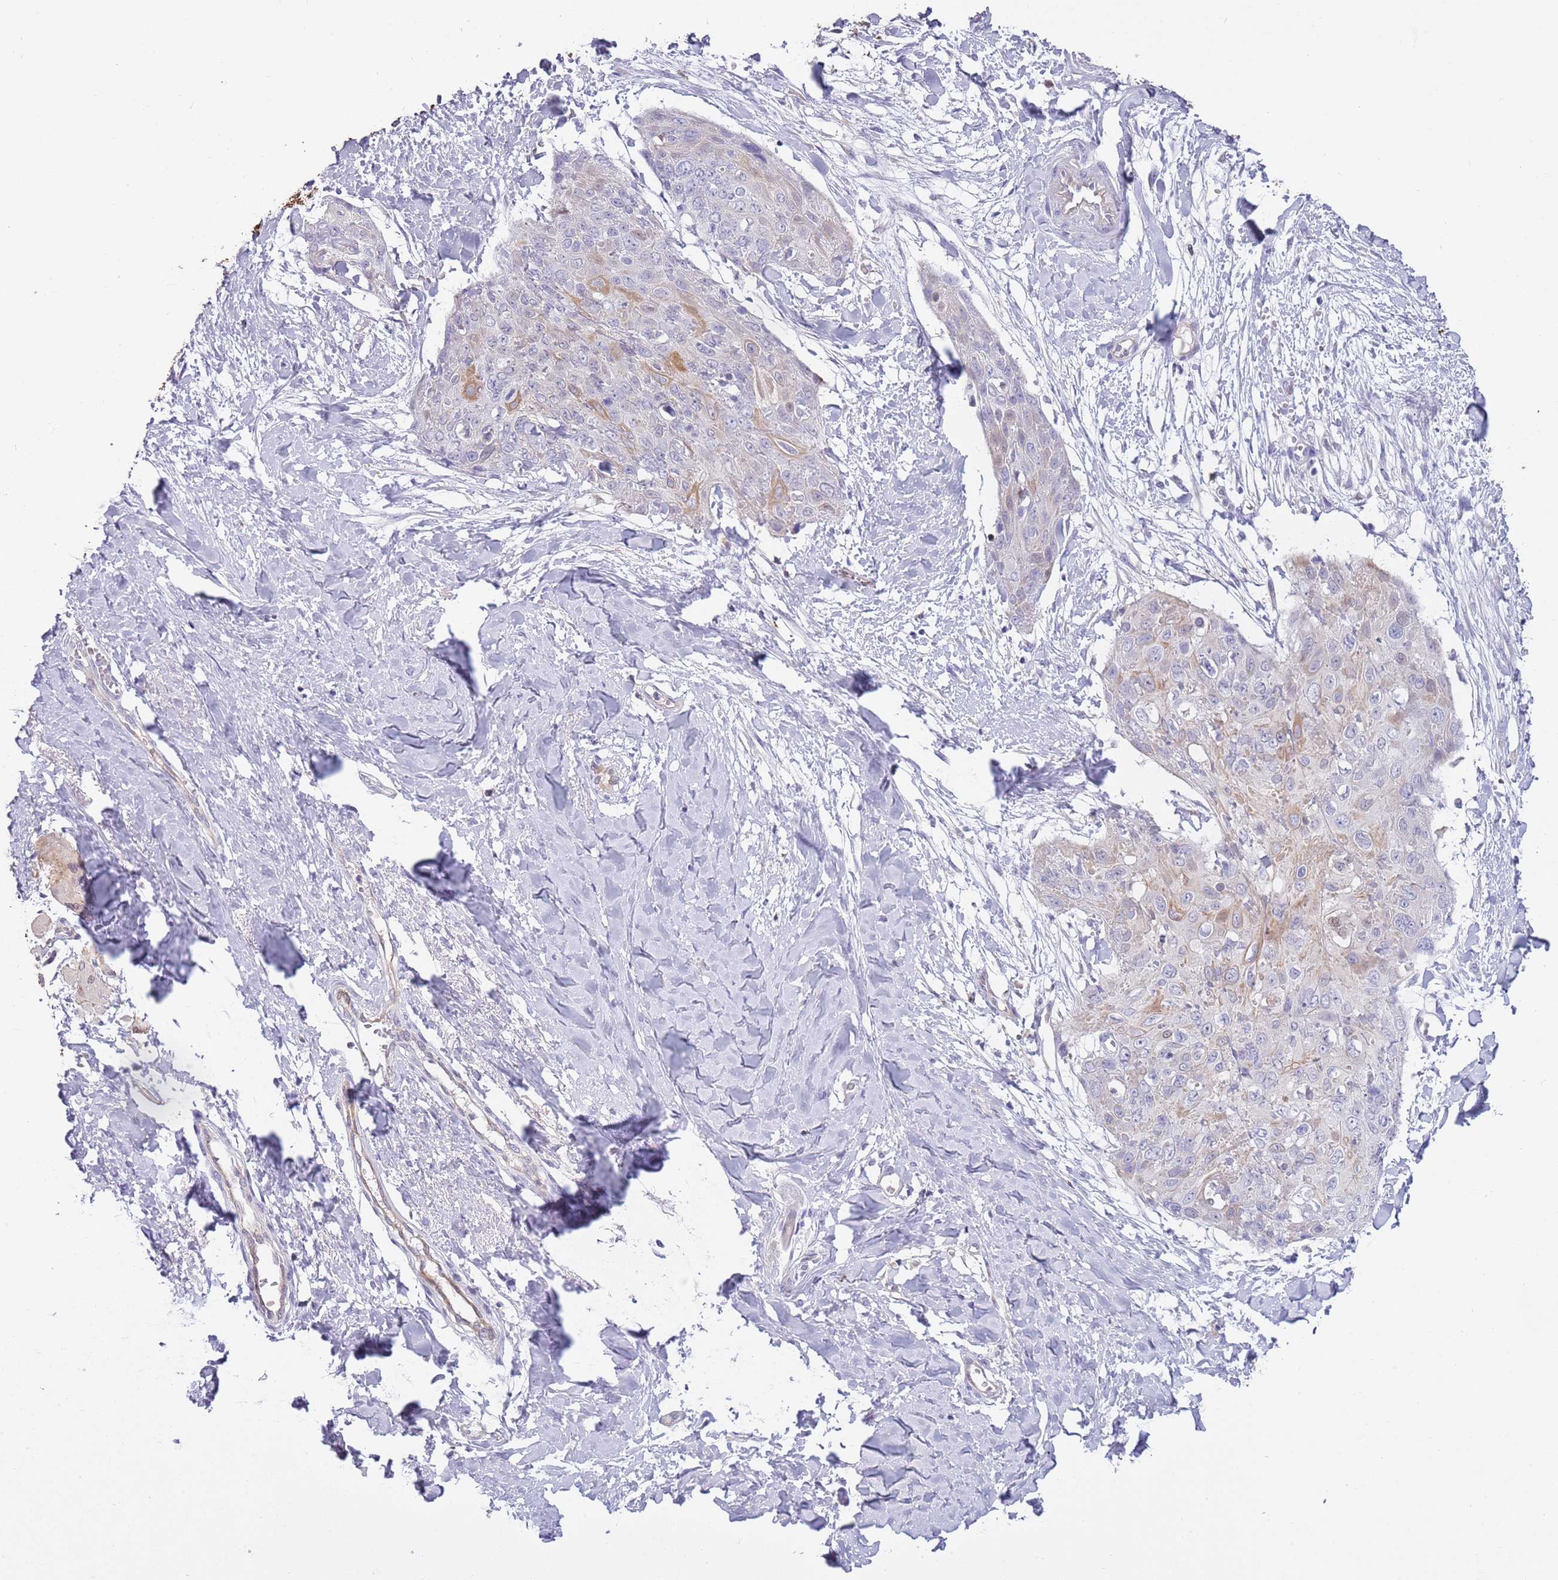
{"staining": {"intensity": "weak", "quantity": "<25%", "location": "cytoplasmic/membranous"}, "tissue": "skin cancer", "cell_type": "Tumor cells", "image_type": "cancer", "snomed": [{"axis": "morphology", "description": "Squamous cell carcinoma, NOS"}, {"axis": "topography", "description": "Skin"}, {"axis": "topography", "description": "Vulva"}], "caption": "High magnification brightfield microscopy of skin cancer stained with DAB (3,3'-diaminobenzidine) (brown) and counterstained with hematoxylin (blue): tumor cells show no significant expression.", "gene": "NBPF6", "patient": {"sex": "female", "age": 85}}